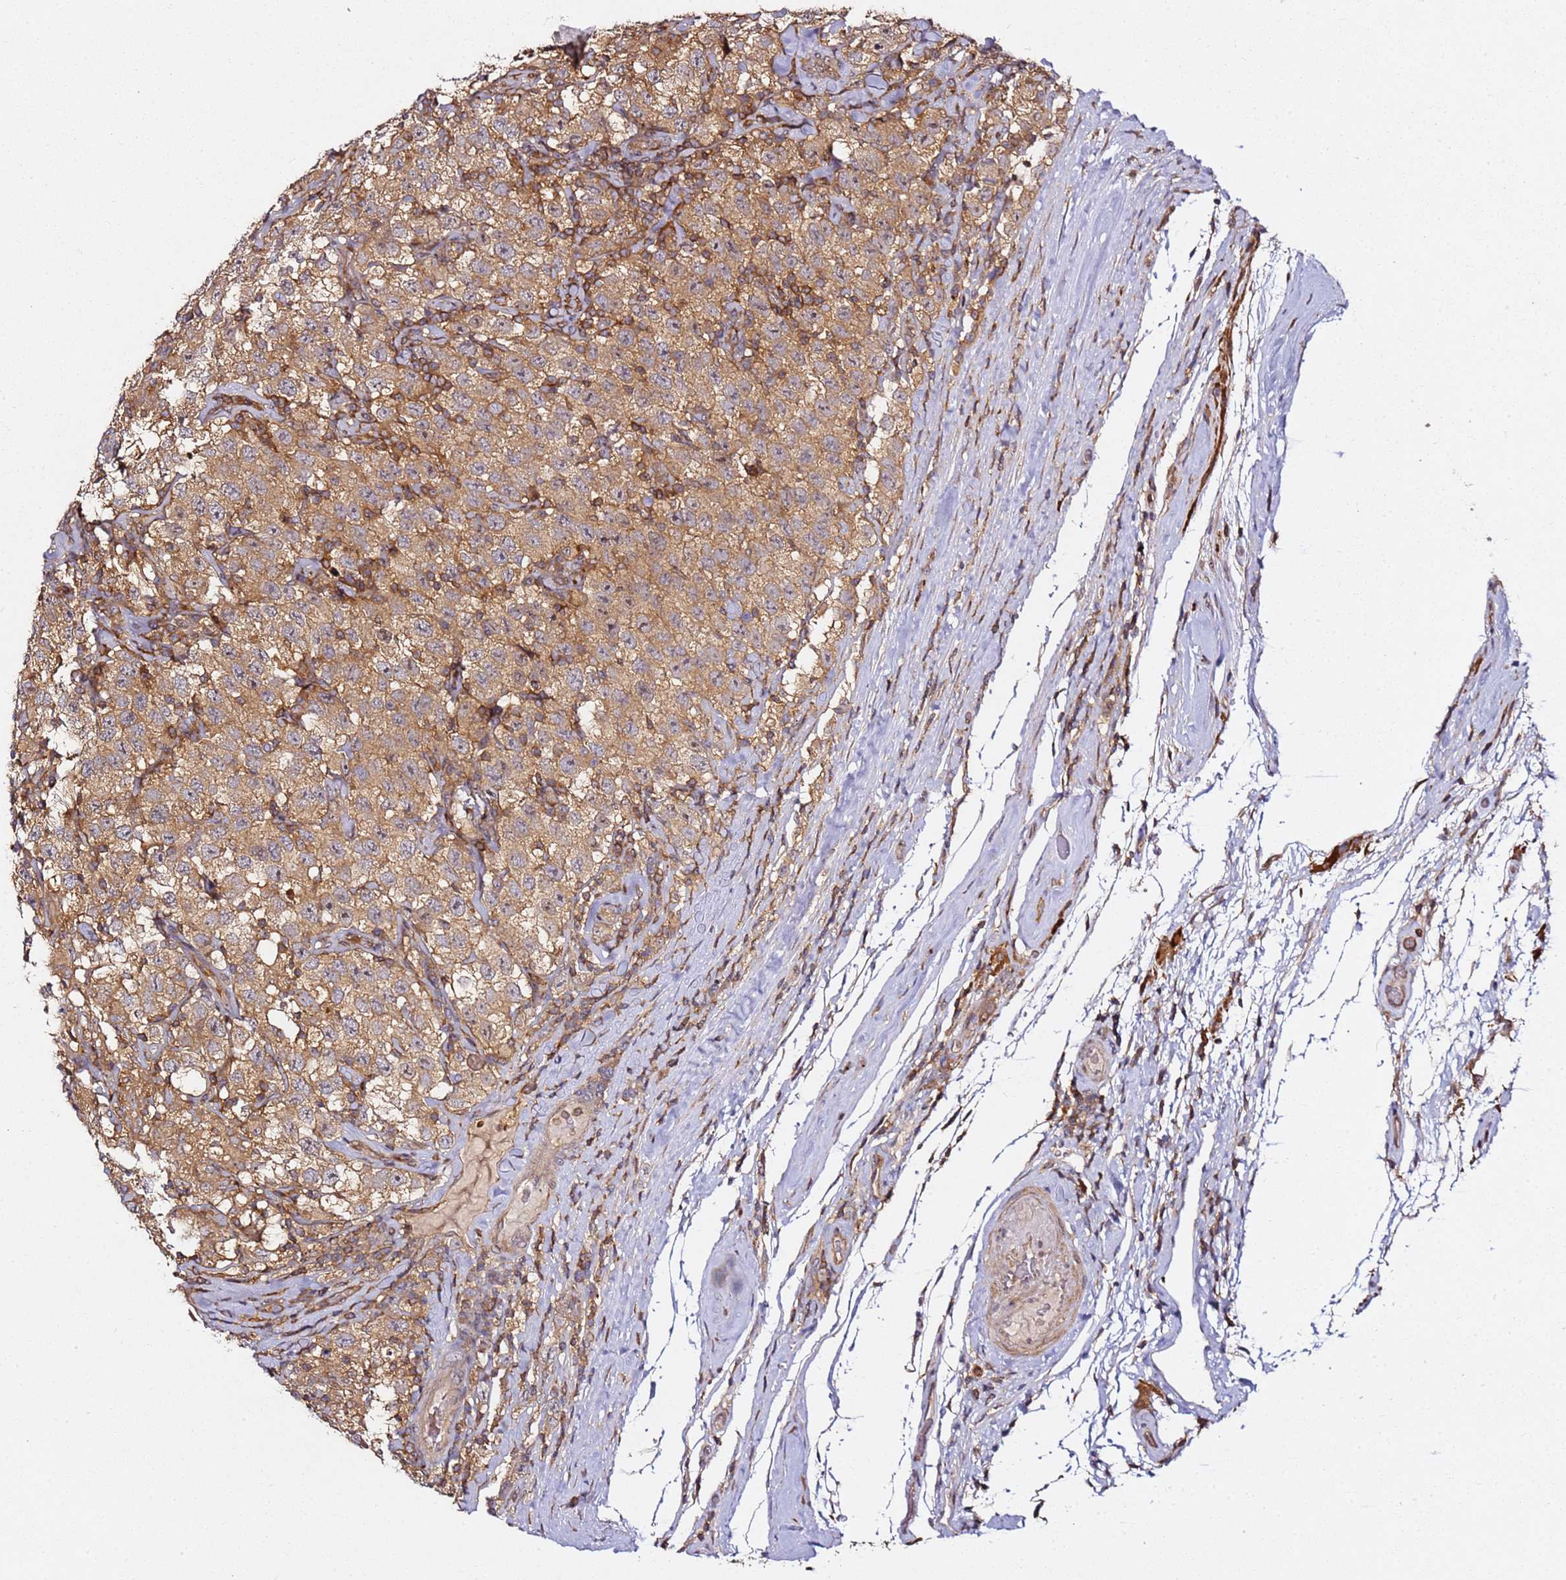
{"staining": {"intensity": "moderate", "quantity": ">75%", "location": "cytoplasmic/membranous"}, "tissue": "testis cancer", "cell_type": "Tumor cells", "image_type": "cancer", "snomed": [{"axis": "morphology", "description": "Seminoma, NOS"}, {"axis": "topography", "description": "Testis"}], "caption": "This is an image of IHC staining of testis seminoma, which shows moderate positivity in the cytoplasmic/membranous of tumor cells.", "gene": "PRMT7", "patient": {"sex": "male", "age": 41}}